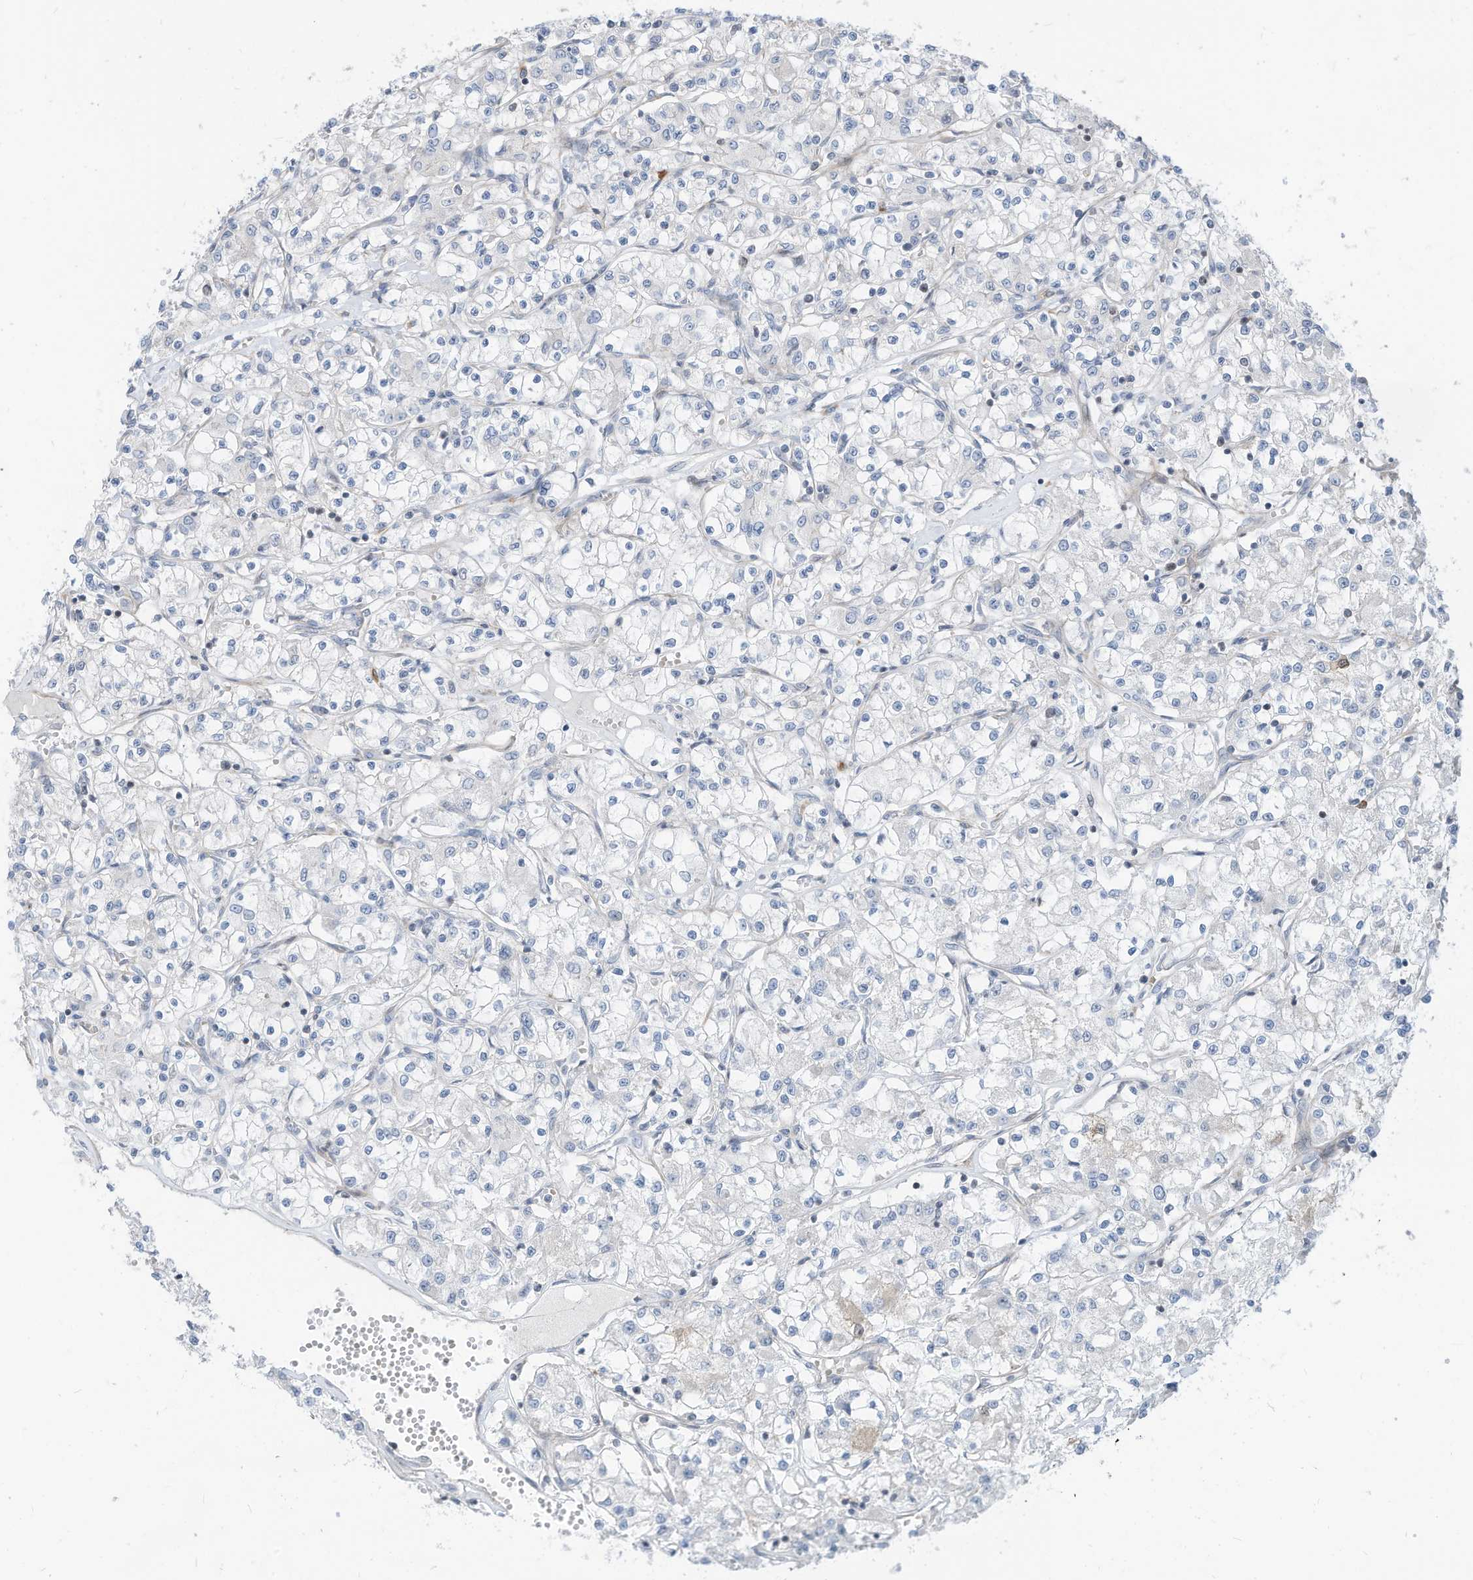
{"staining": {"intensity": "negative", "quantity": "none", "location": "none"}, "tissue": "renal cancer", "cell_type": "Tumor cells", "image_type": "cancer", "snomed": [{"axis": "morphology", "description": "Adenocarcinoma, NOS"}, {"axis": "topography", "description": "Kidney"}], "caption": "Histopathology image shows no significant protein positivity in tumor cells of adenocarcinoma (renal). (IHC, brightfield microscopy, high magnification).", "gene": "GPATCH3", "patient": {"sex": "female", "age": 59}}